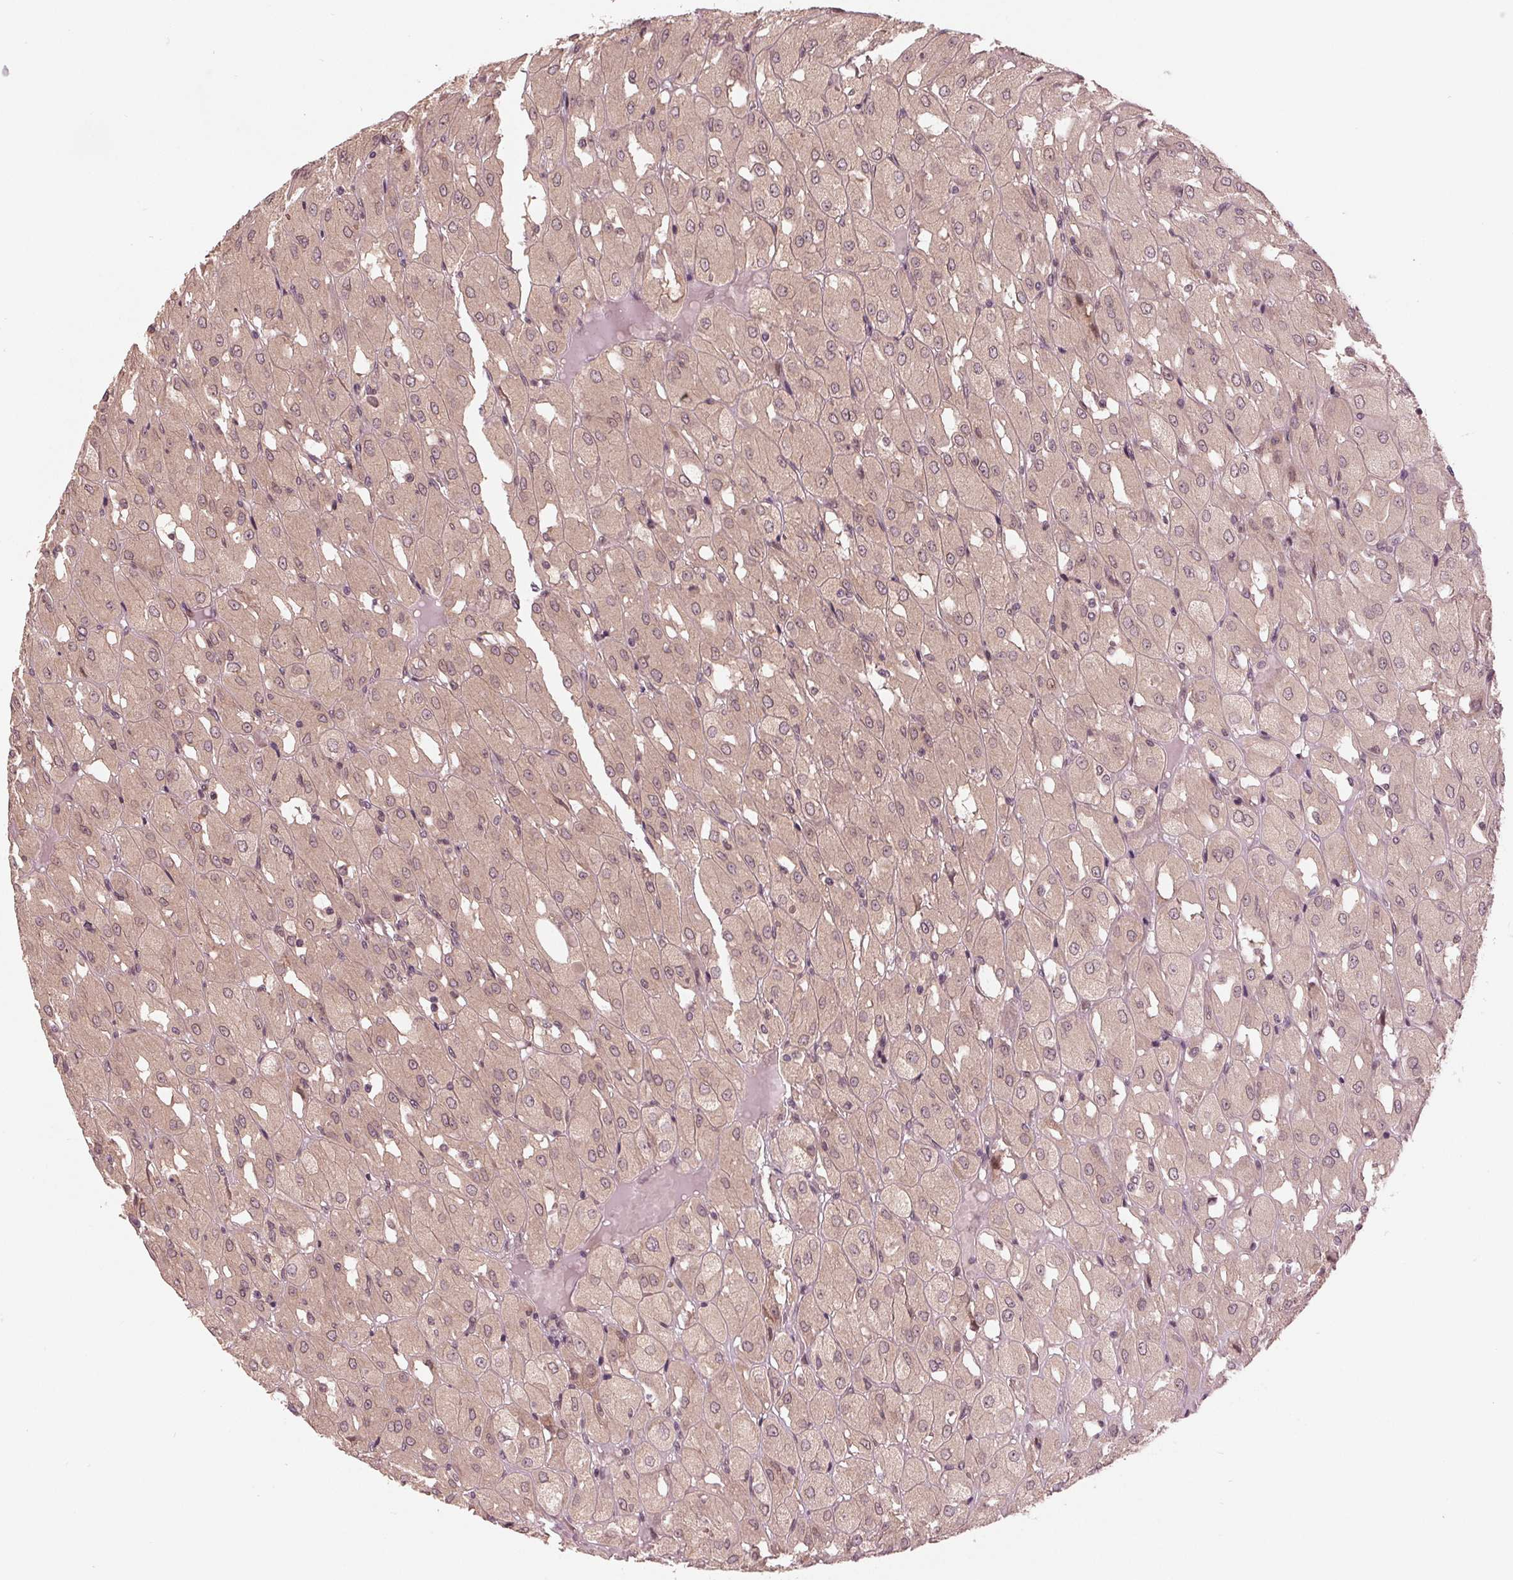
{"staining": {"intensity": "weak", "quantity": ">75%", "location": "cytoplasmic/membranous,nuclear"}, "tissue": "renal cancer", "cell_type": "Tumor cells", "image_type": "cancer", "snomed": [{"axis": "morphology", "description": "Adenocarcinoma, NOS"}, {"axis": "topography", "description": "Kidney"}], "caption": "Immunohistochemistry (DAB) staining of human renal adenocarcinoma reveals weak cytoplasmic/membranous and nuclear protein expression in approximately >75% of tumor cells.", "gene": "ZNF471", "patient": {"sex": "male", "age": 72}}